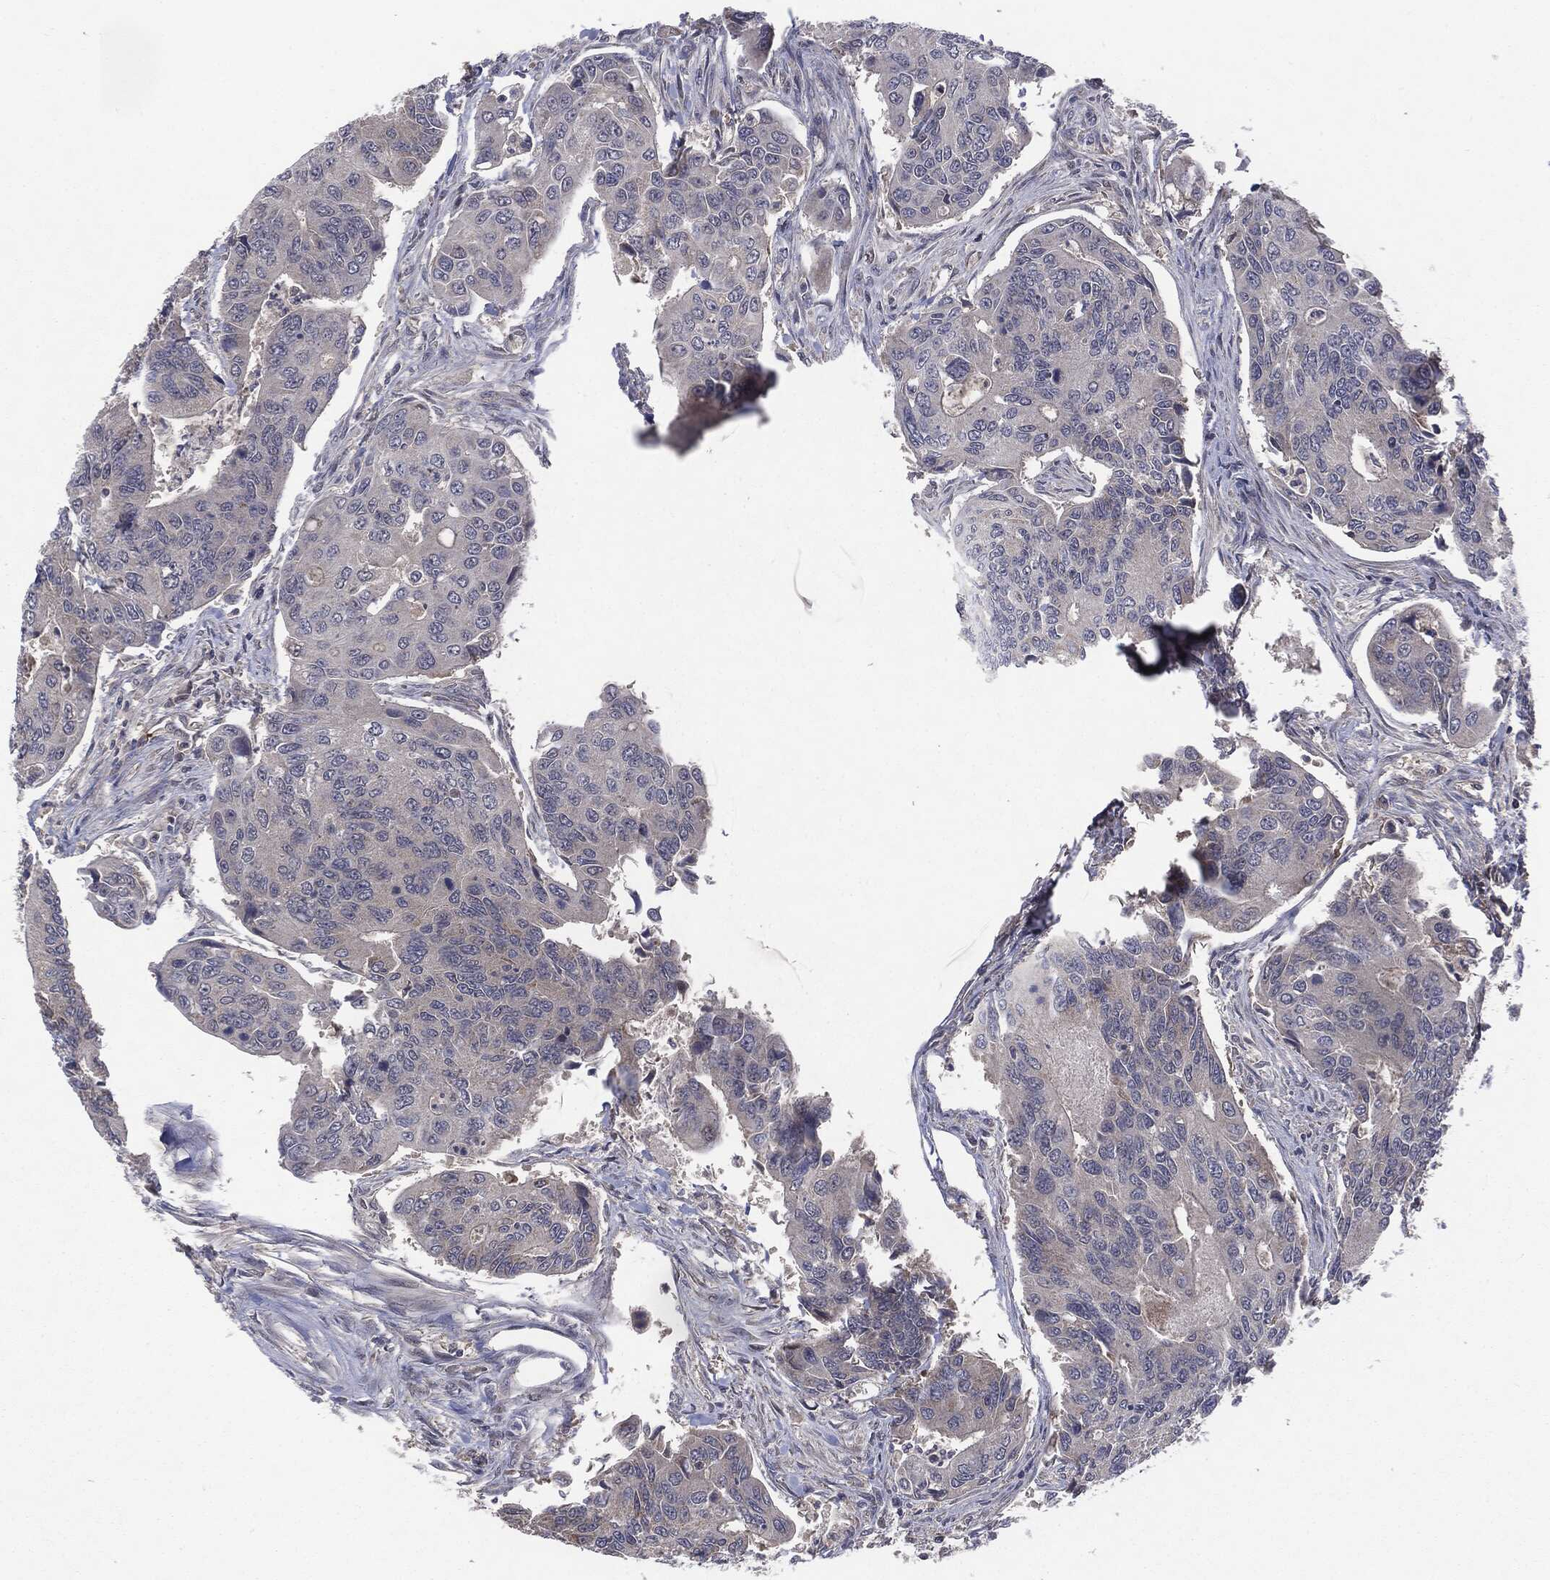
{"staining": {"intensity": "negative", "quantity": "none", "location": "none"}, "tissue": "colorectal cancer", "cell_type": "Tumor cells", "image_type": "cancer", "snomed": [{"axis": "morphology", "description": "Adenocarcinoma, NOS"}, {"axis": "topography", "description": "Colon"}], "caption": "Colorectal cancer (adenocarcinoma) was stained to show a protein in brown. There is no significant positivity in tumor cells.", "gene": "PTPA", "patient": {"sex": "female", "age": 67}}